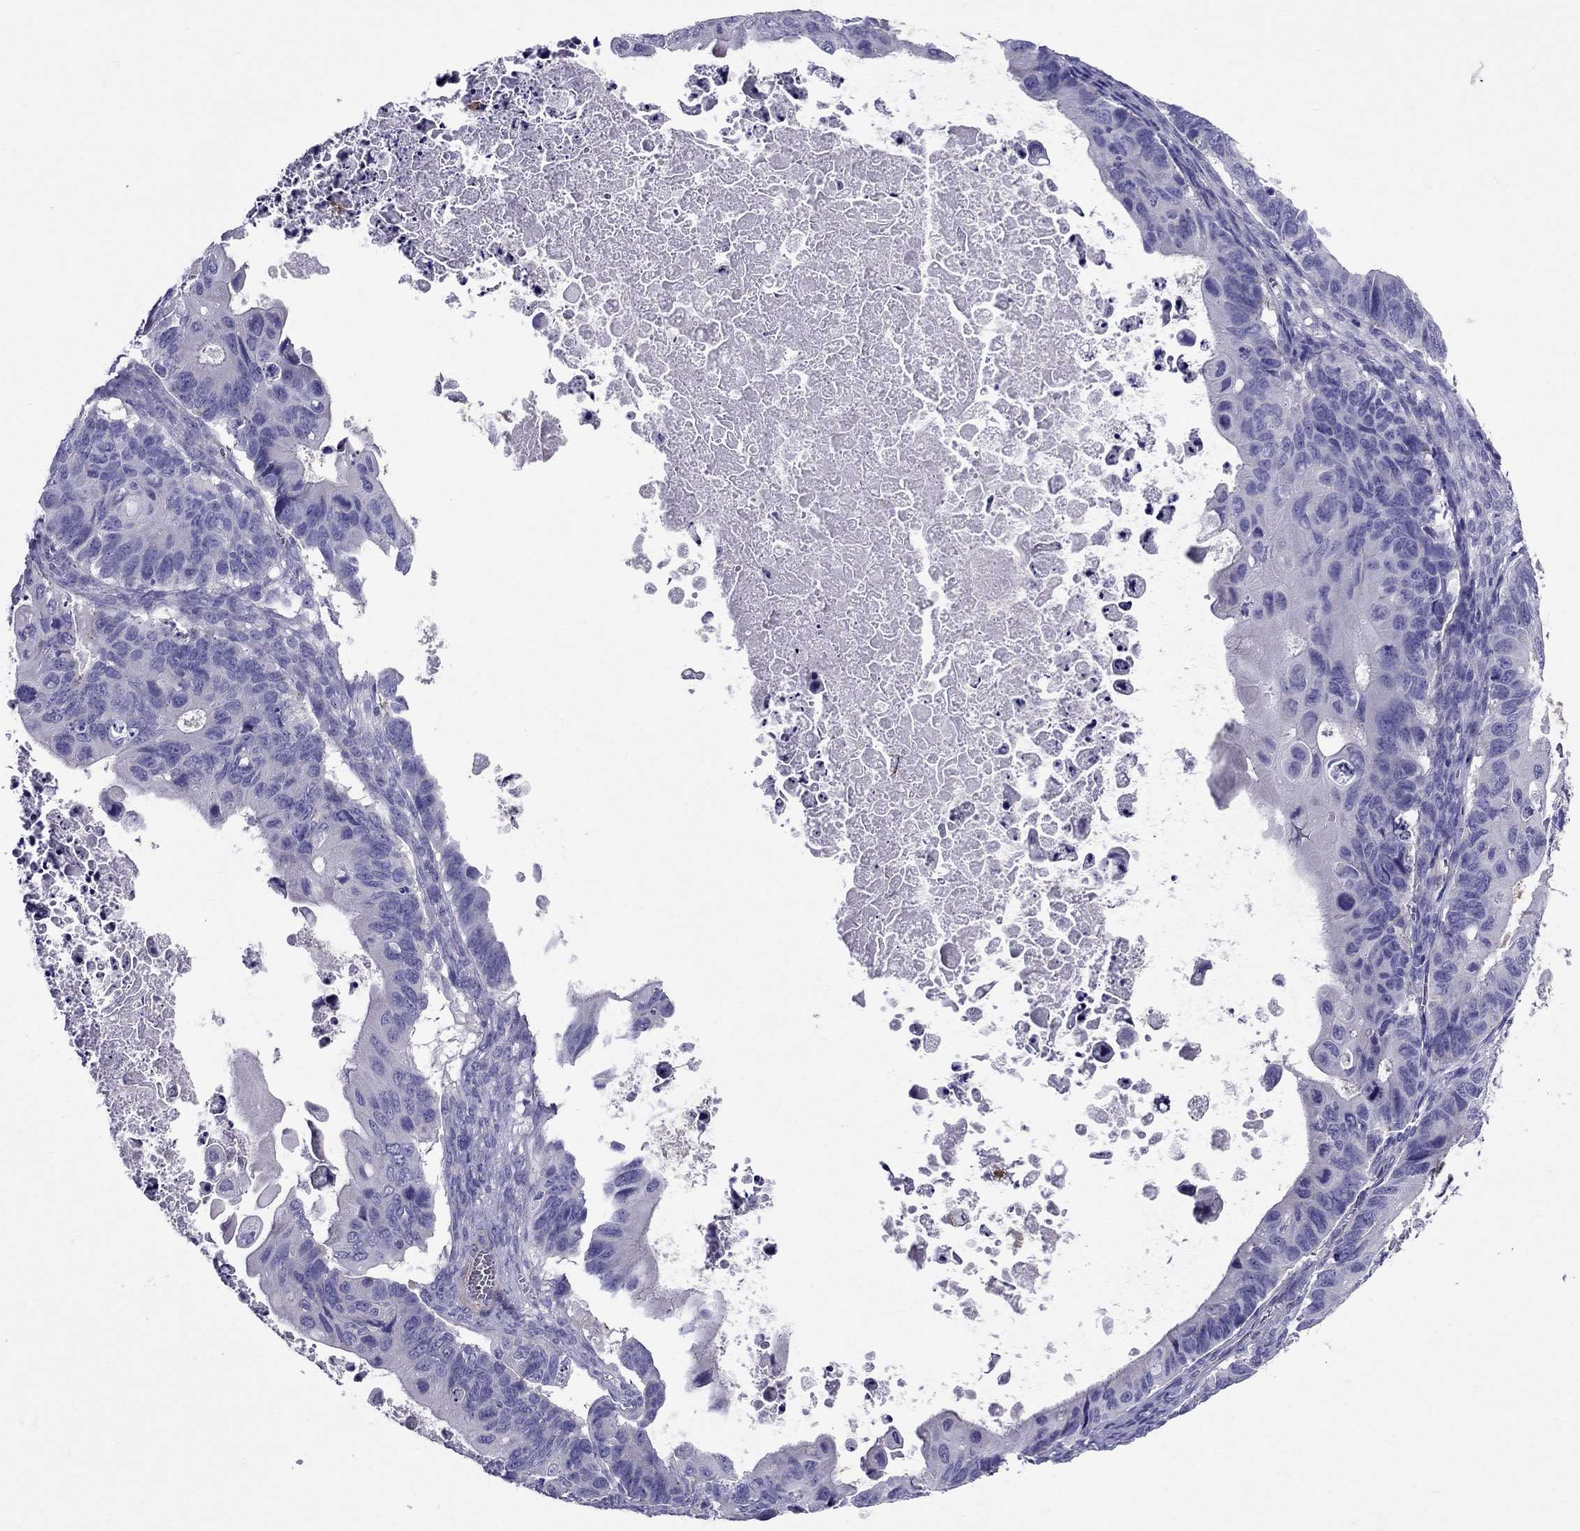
{"staining": {"intensity": "negative", "quantity": "none", "location": "none"}, "tissue": "ovarian cancer", "cell_type": "Tumor cells", "image_type": "cancer", "snomed": [{"axis": "morphology", "description": "Cystadenocarcinoma, mucinous, NOS"}, {"axis": "topography", "description": "Ovary"}], "caption": "IHC histopathology image of ovarian cancer (mucinous cystadenocarcinoma) stained for a protein (brown), which displays no expression in tumor cells.", "gene": "GPR50", "patient": {"sex": "female", "age": 64}}